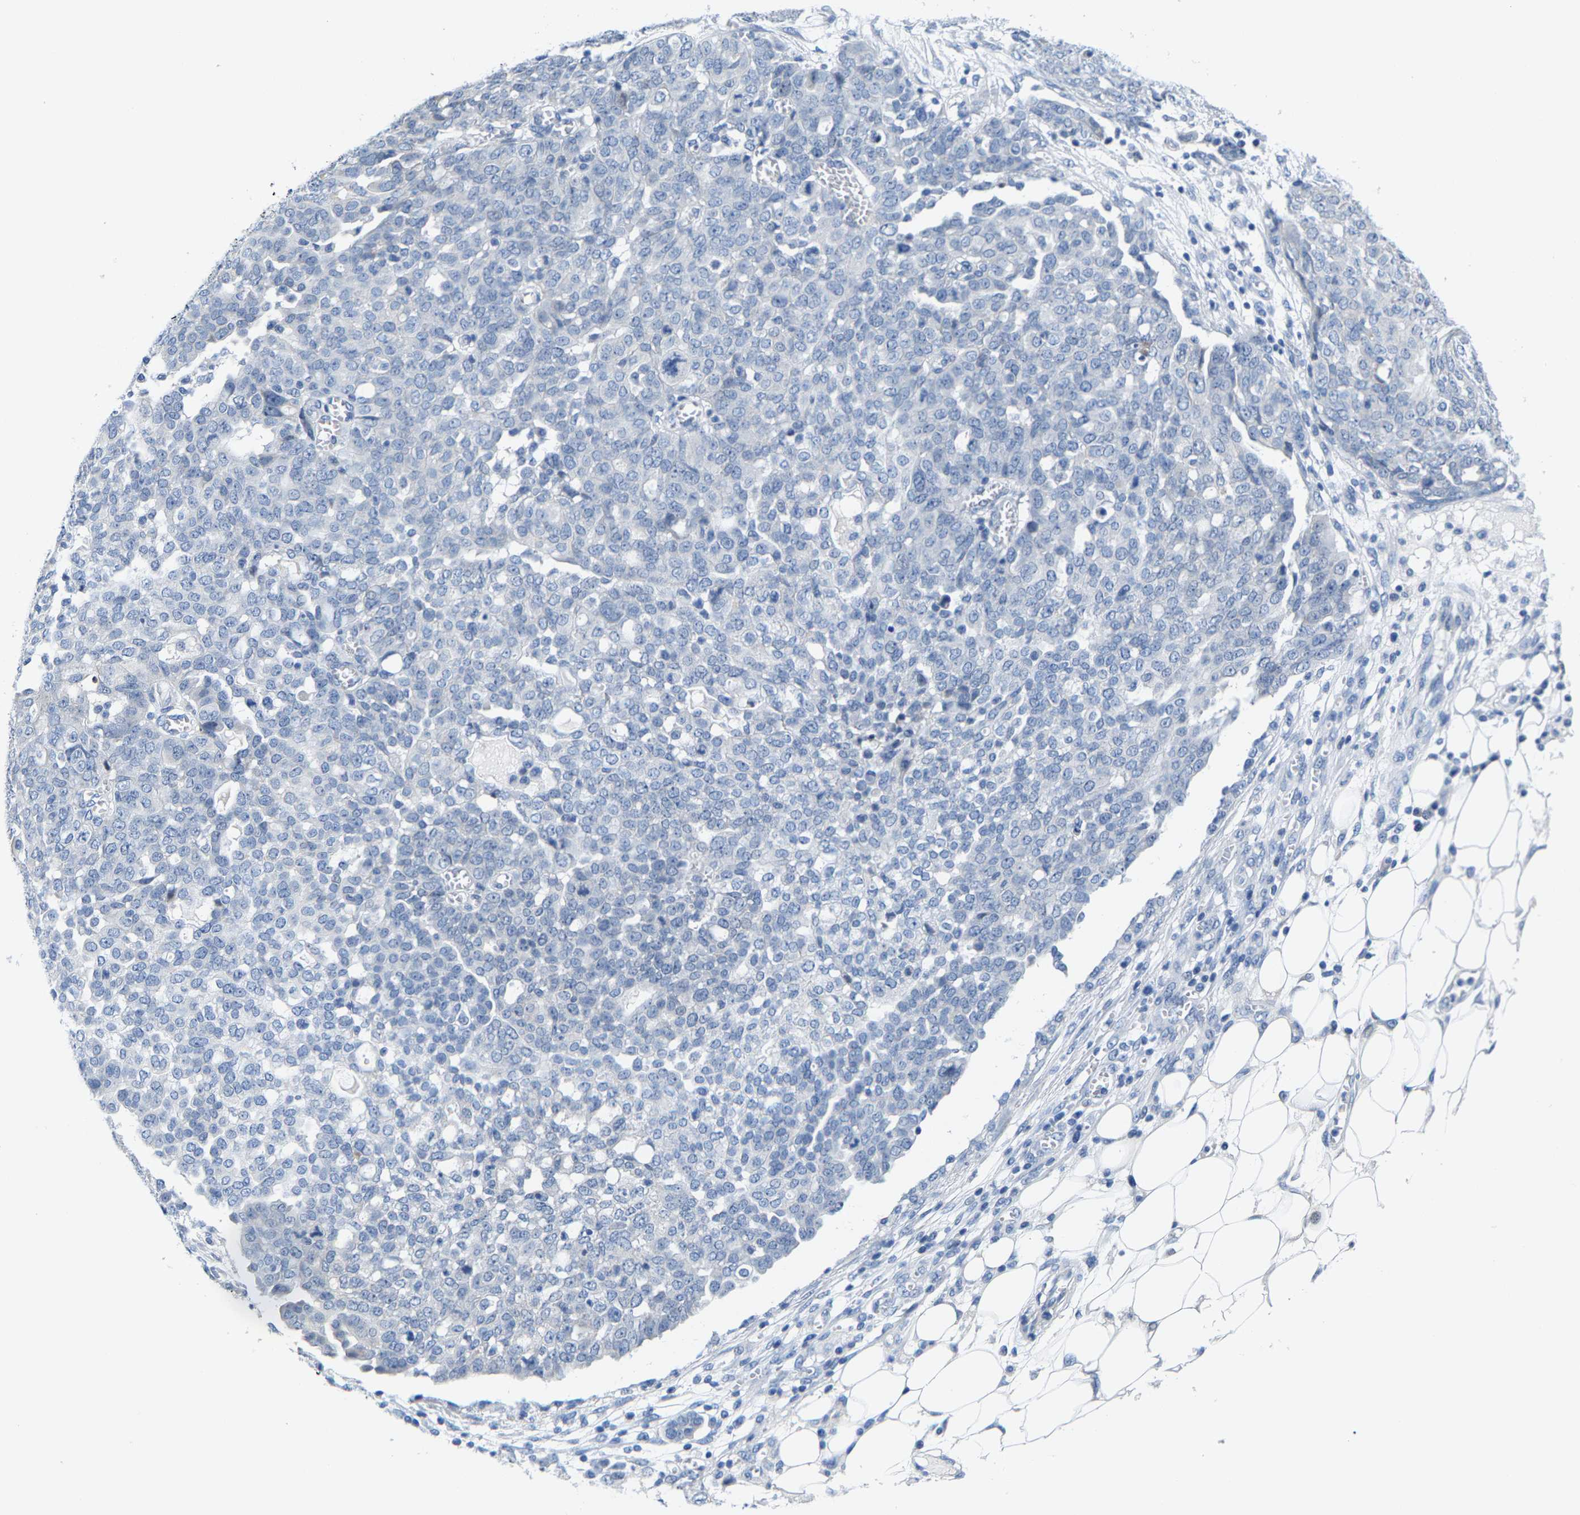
{"staining": {"intensity": "negative", "quantity": "none", "location": "none"}, "tissue": "ovarian cancer", "cell_type": "Tumor cells", "image_type": "cancer", "snomed": [{"axis": "morphology", "description": "Cystadenocarcinoma, serous, NOS"}, {"axis": "topography", "description": "Soft tissue"}, {"axis": "topography", "description": "Ovary"}], "caption": "A micrograph of human ovarian cancer is negative for staining in tumor cells.", "gene": "KLHL1", "patient": {"sex": "female", "age": 57}}